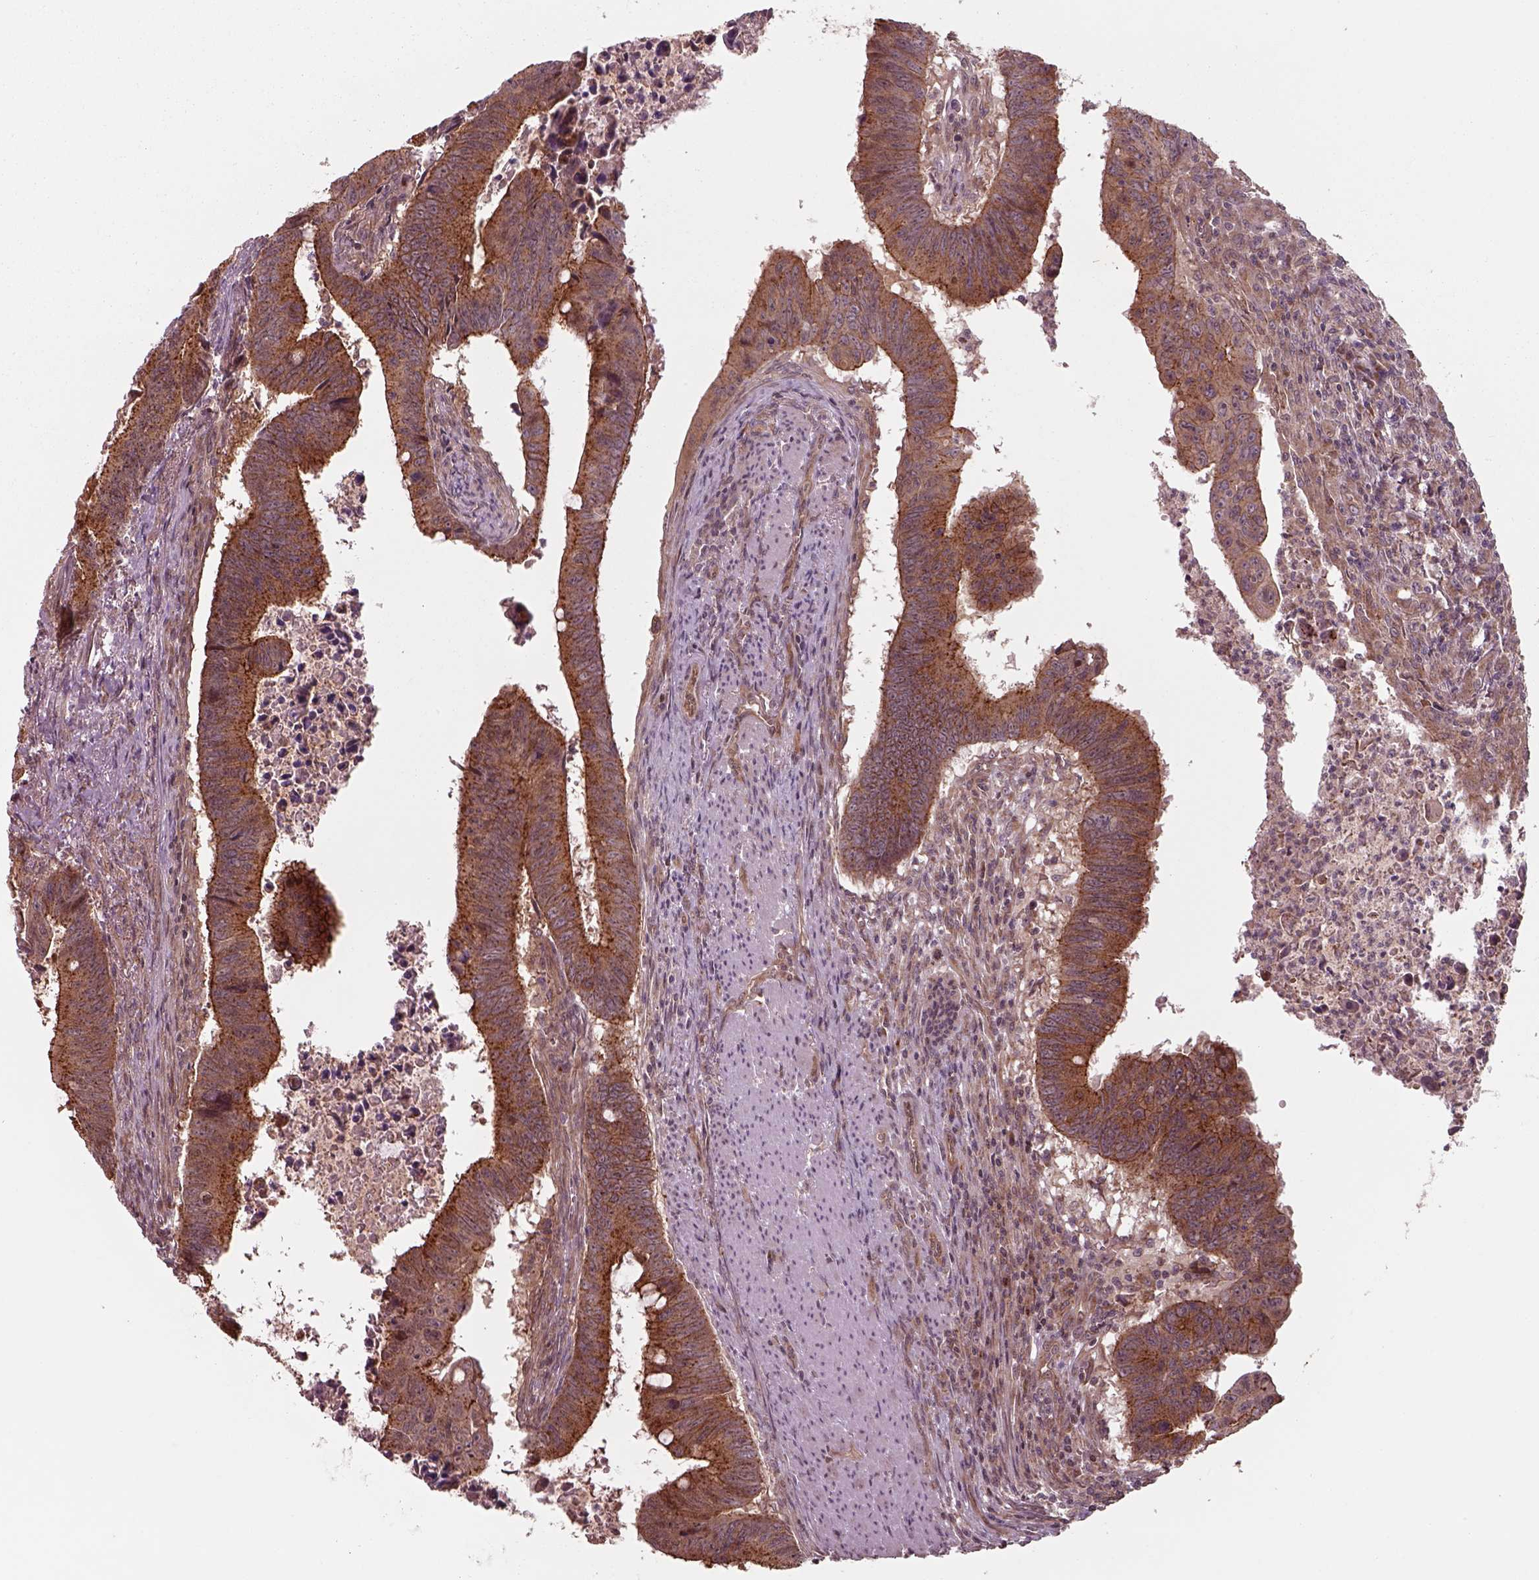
{"staining": {"intensity": "strong", "quantity": ">75%", "location": "cytoplasmic/membranous"}, "tissue": "colorectal cancer", "cell_type": "Tumor cells", "image_type": "cancer", "snomed": [{"axis": "morphology", "description": "Adenocarcinoma, NOS"}, {"axis": "topography", "description": "Colon"}], "caption": "Immunohistochemical staining of human adenocarcinoma (colorectal) demonstrates high levels of strong cytoplasmic/membranous expression in about >75% of tumor cells.", "gene": "CHMP3", "patient": {"sex": "female", "age": 87}}